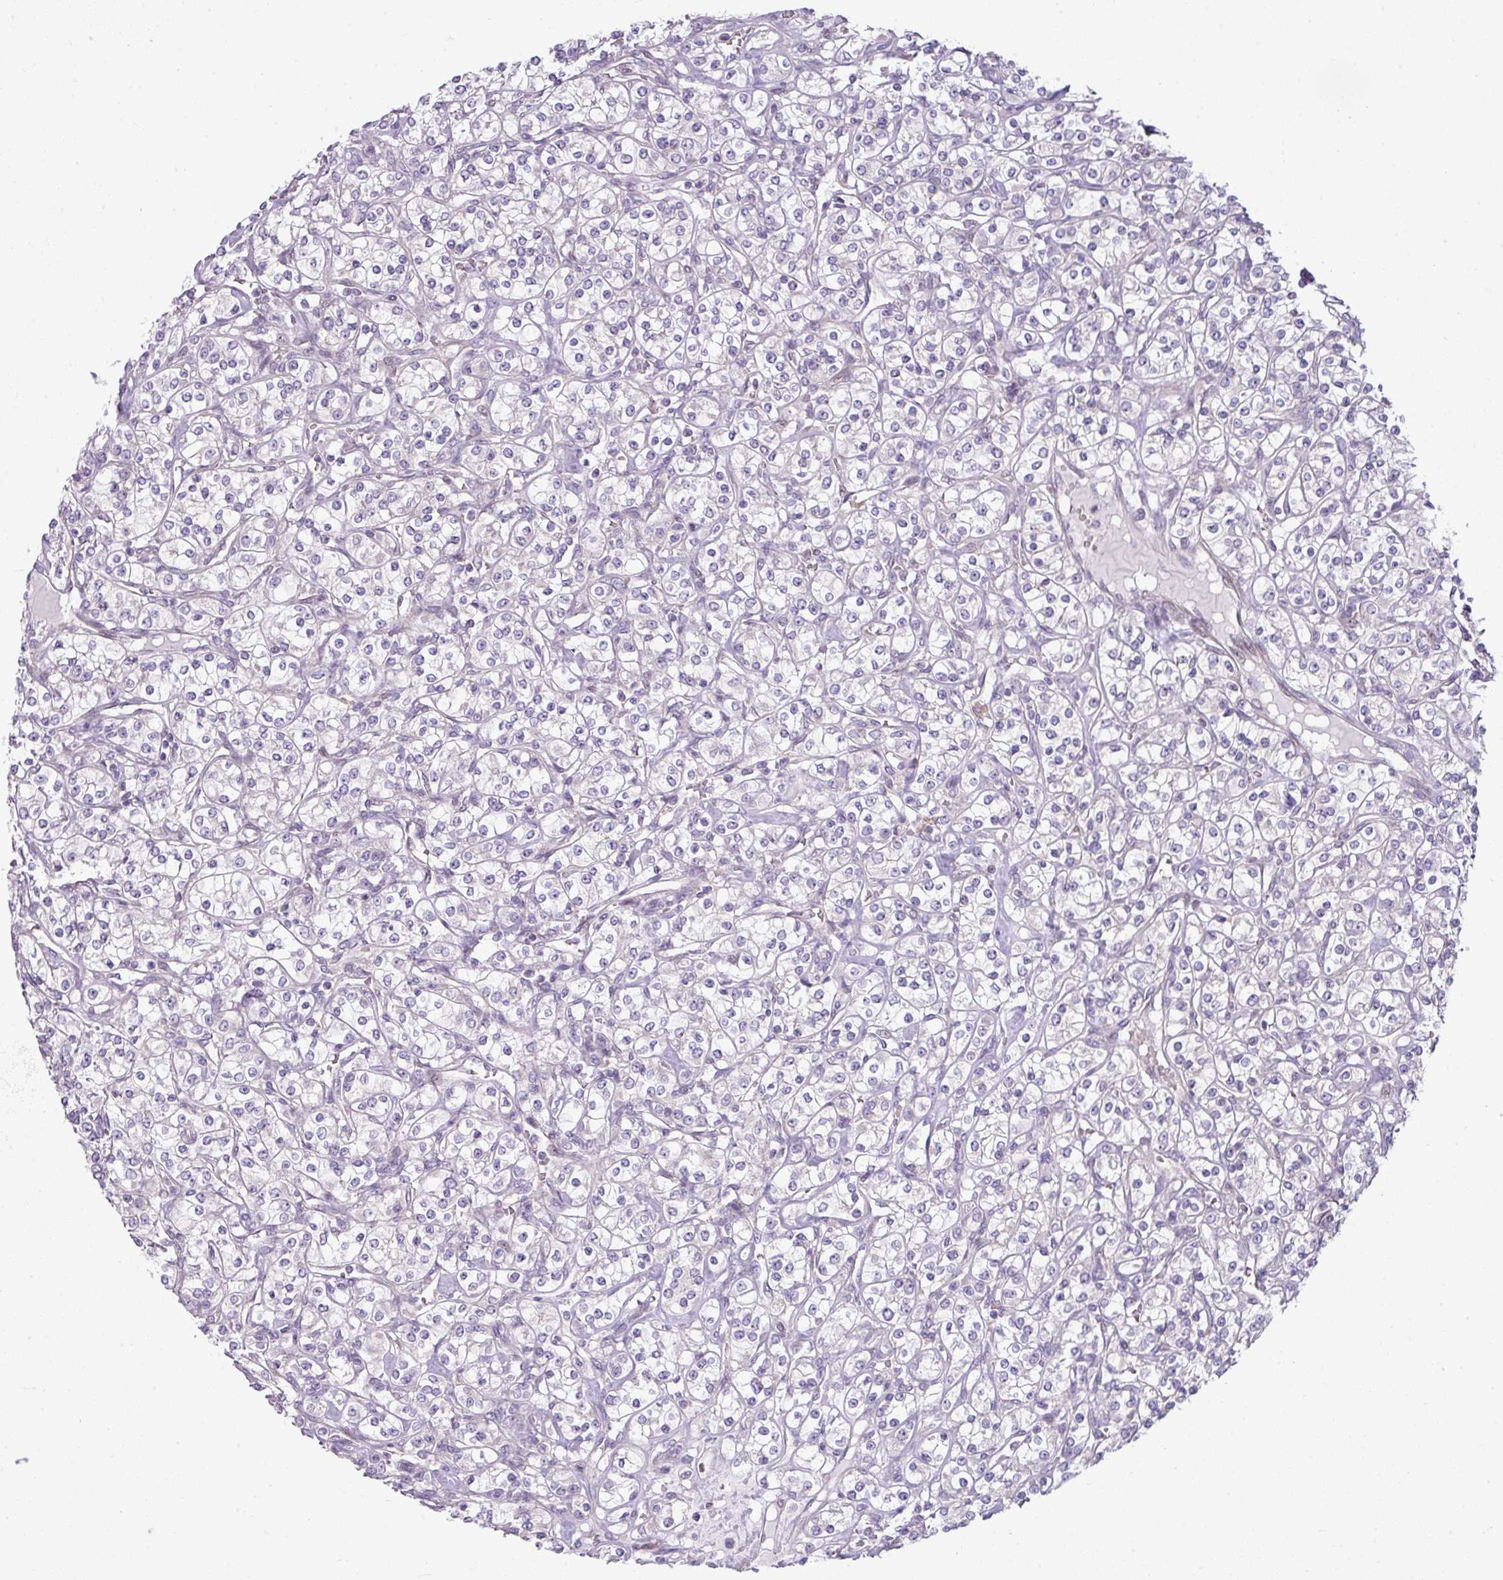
{"staining": {"intensity": "negative", "quantity": "none", "location": "none"}, "tissue": "renal cancer", "cell_type": "Tumor cells", "image_type": "cancer", "snomed": [{"axis": "morphology", "description": "Adenocarcinoma, NOS"}, {"axis": "topography", "description": "Kidney"}], "caption": "Tumor cells are negative for protein expression in human renal adenocarcinoma.", "gene": "STAT5A", "patient": {"sex": "male", "age": 77}}